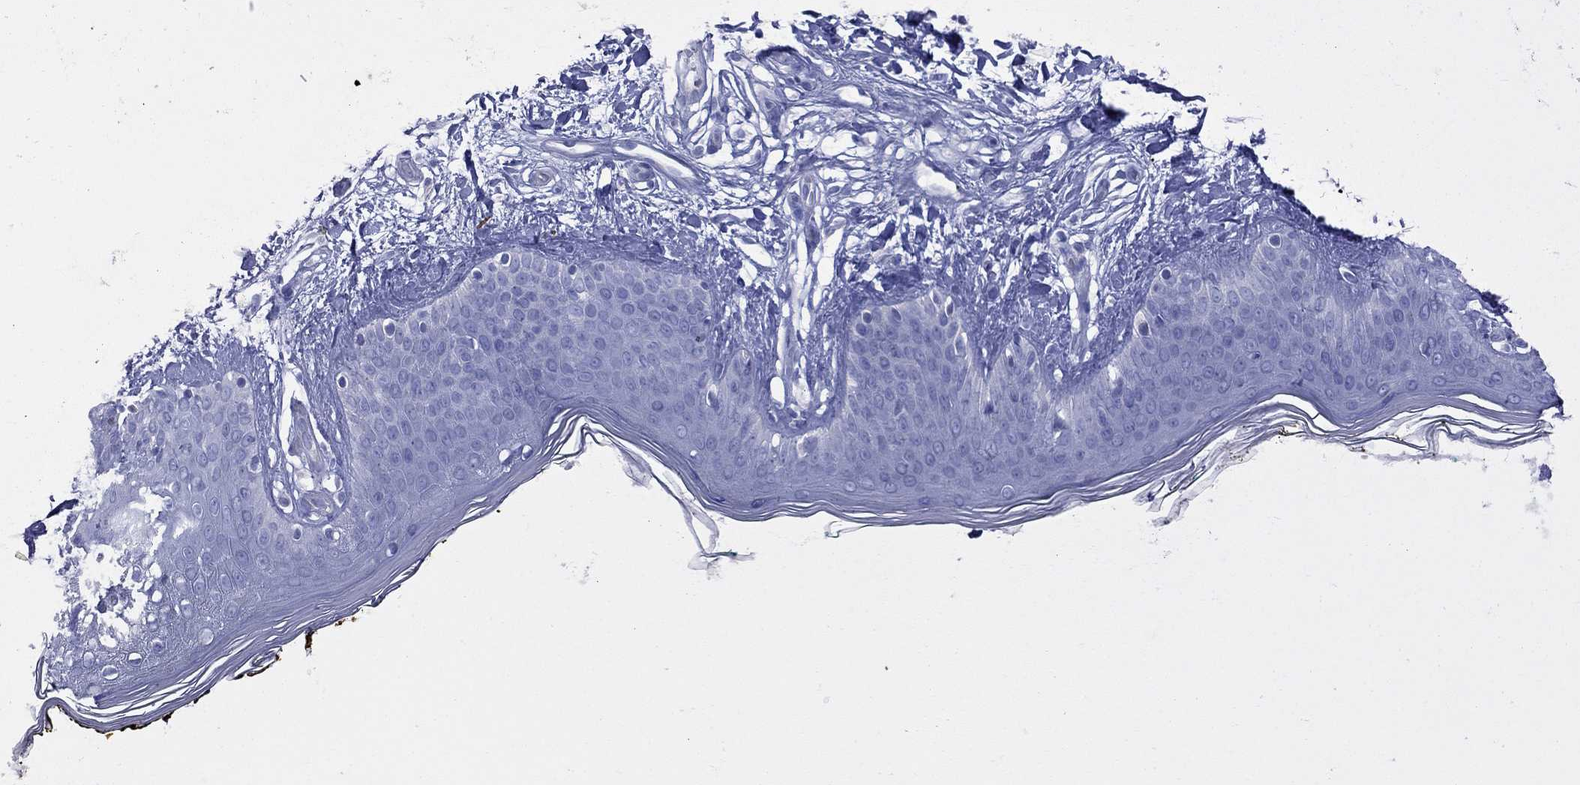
{"staining": {"intensity": "negative", "quantity": "none", "location": "none"}, "tissue": "skin", "cell_type": "Fibroblasts", "image_type": "normal", "snomed": [{"axis": "morphology", "description": "Normal tissue, NOS"}, {"axis": "topography", "description": "Skin"}], "caption": "This is a micrograph of IHC staining of unremarkable skin, which shows no staining in fibroblasts. (DAB immunohistochemistry (IHC) visualized using brightfield microscopy, high magnification).", "gene": "PDZD3", "patient": {"sex": "female", "age": 34}}